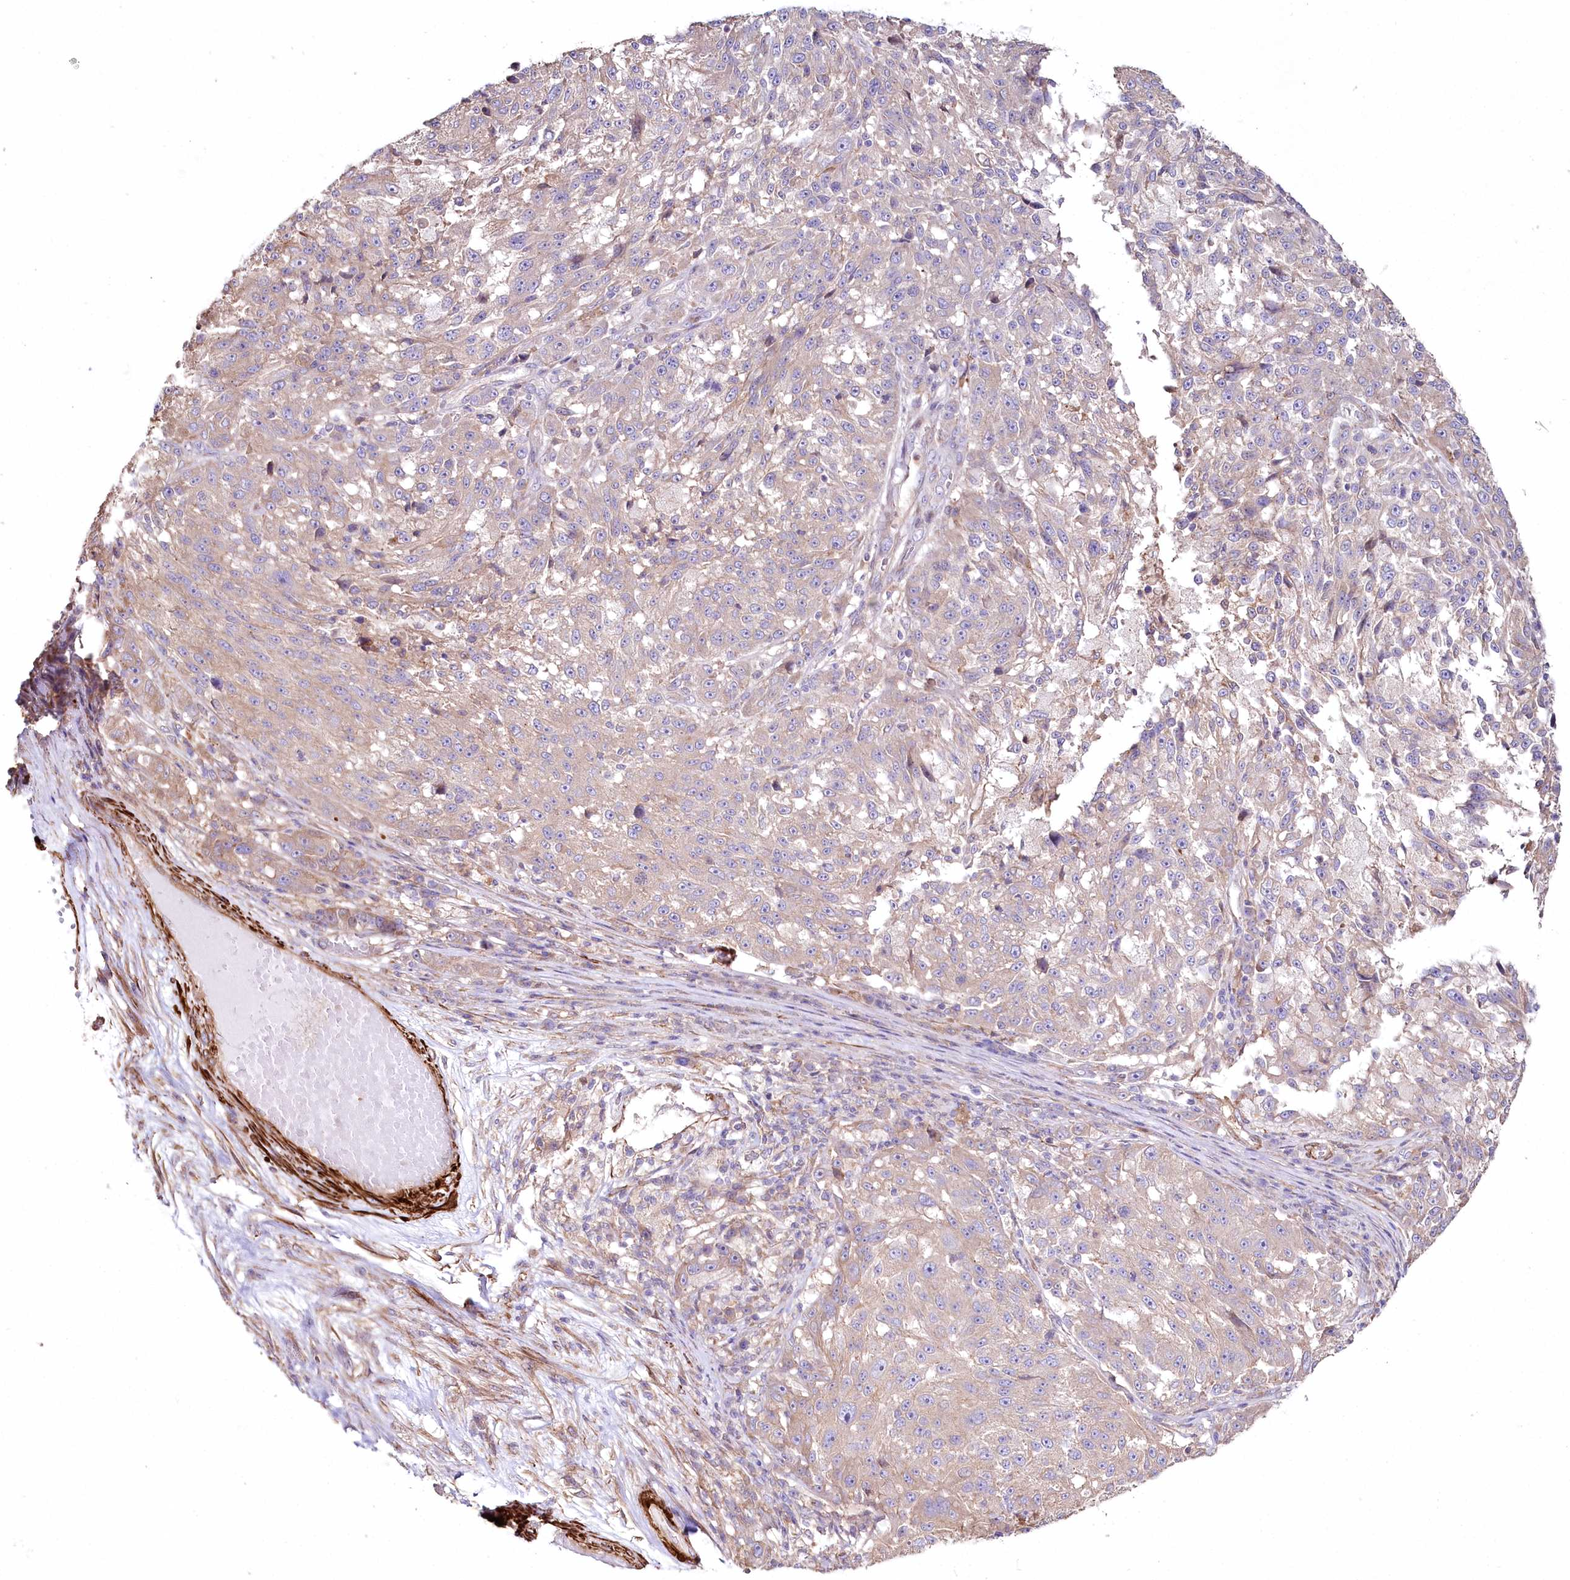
{"staining": {"intensity": "negative", "quantity": "none", "location": "none"}, "tissue": "melanoma", "cell_type": "Tumor cells", "image_type": "cancer", "snomed": [{"axis": "morphology", "description": "Malignant melanoma, NOS"}, {"axis": "topography", "description": "Skin"}], "caption": "This is an immunohistochemistry (IHC) photomicrograph of human melanoma. There is no positivity in tumor cells.", "gene": "SUMF1", "patient": {"sex": "male", "age": 53}}